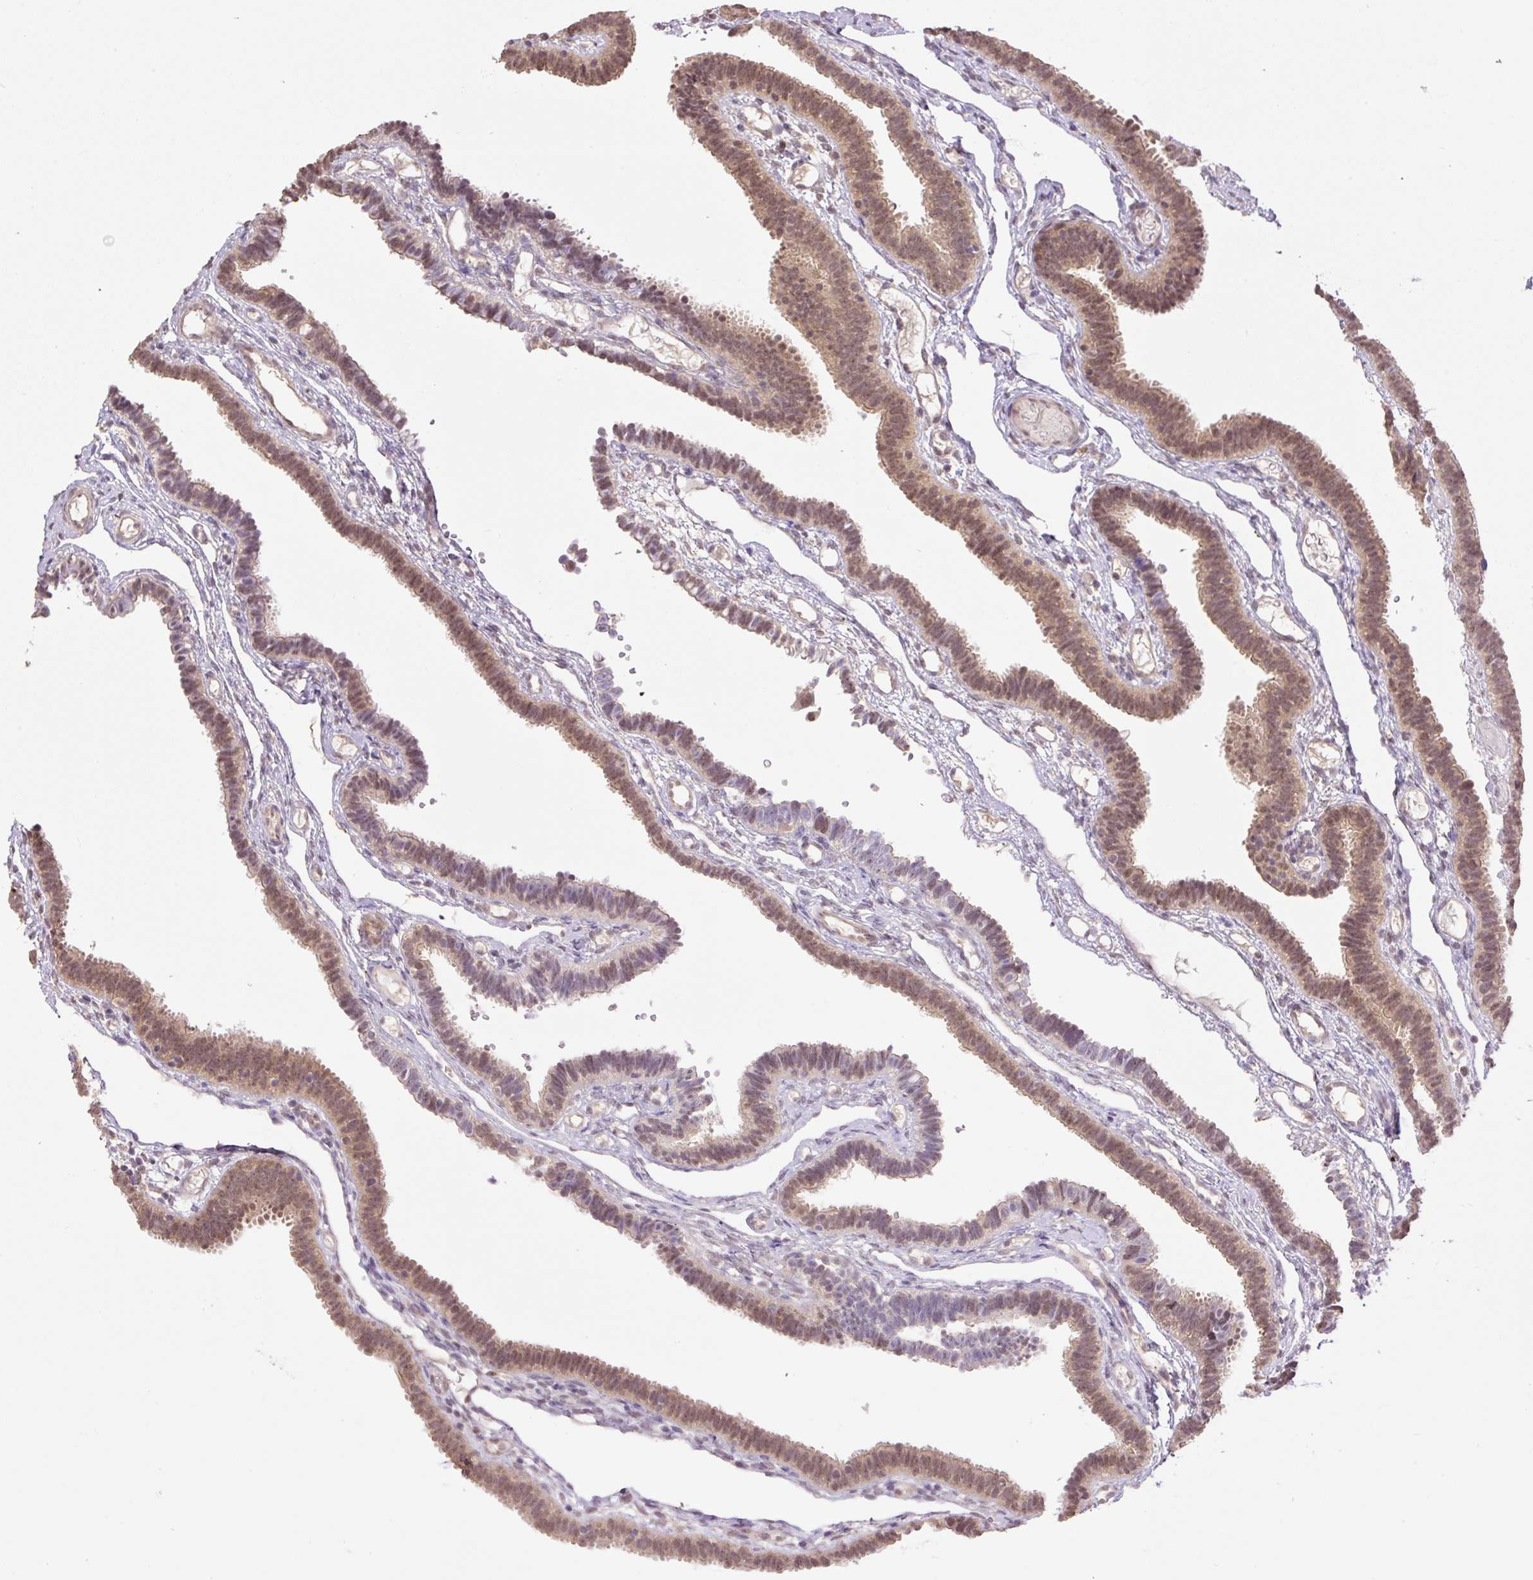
{"staining": {"intensity": "moderate", "quantity": ">75%", "location": "cytoplasmic/membranous,nuclear"}, "tissue": "fallopian tube", "cell_type": "Glandular cells", "image_type": "normal", "snomed": [{"axis": "morphology", "description": "Normal tissue, NOS"}, {"axis": "topography", "description": "Fallopian tube"}], "caption": "Immunohistochemistry of unremarkable fallopian tube displays medium levels of moderate cytoplasmic/membranous,nuclear staining in approximately >75% of glandular cells.", "gene": "VPS25", "patient": {"sex": "female", "age": 37}}